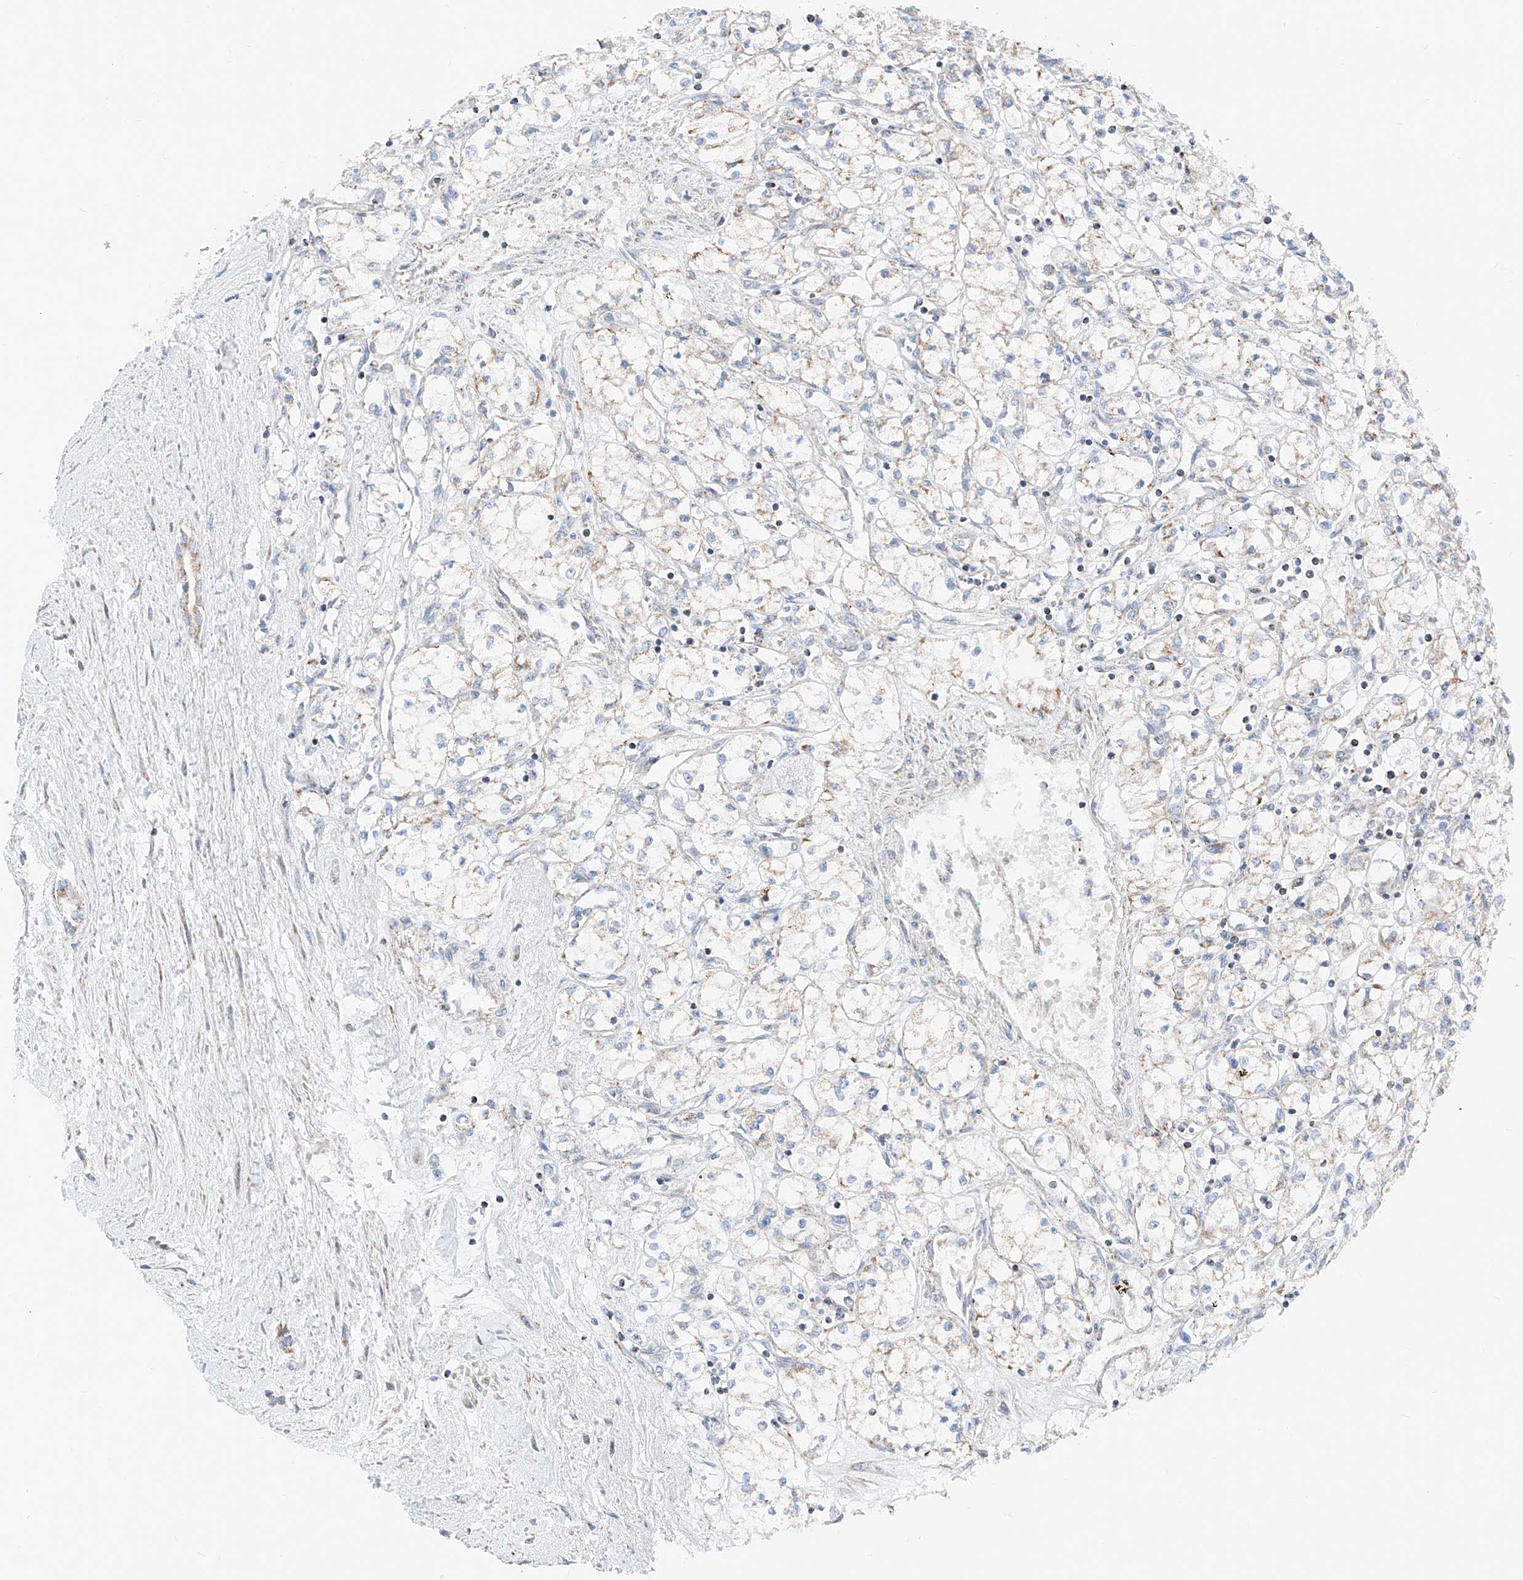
{"staining": {"intensity": "negative", "quantity": "none", "location": "none"}, "tissue": "renal cancer", "cell_type": "Tumor cells", "image_type": "cancer", "snomed": [{"axis": "morphology", "description": "Adenocarcinoma, NOS"}, {"axis": "topography", "description": "Kidney"}], "caption": "A high-resolution image shows immunohistochemistry staining of renal adenocarcinoma, which displays no significant positivity in tumor cells.", "gene": "MRAP", "patient": {"sex": "male", "age": 59}}